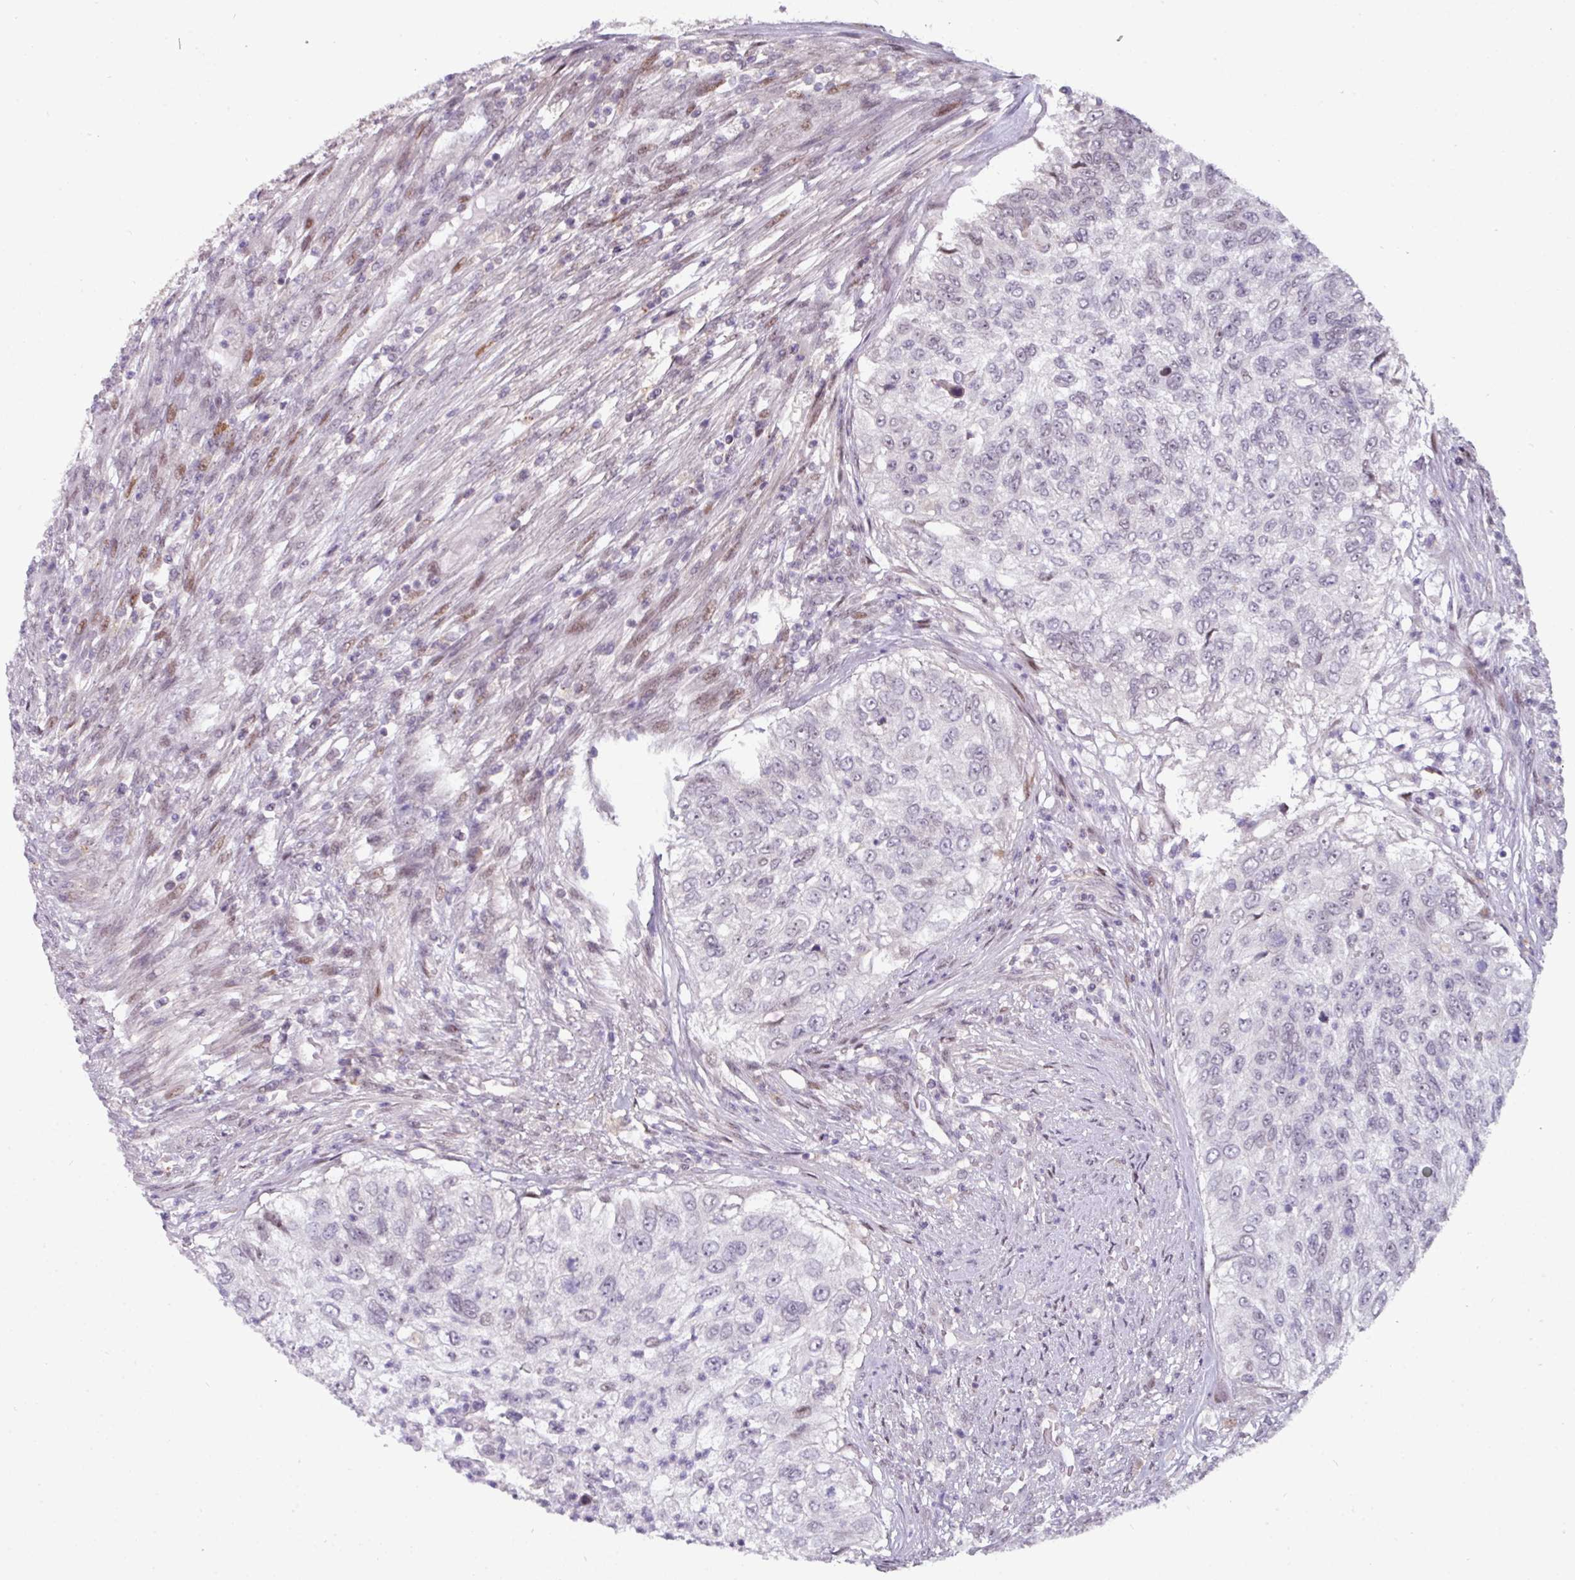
{"staining": {"intensity": "negative", "quantity": "none", "location": "none"}, "tissue": "urothelial cancer", "cell_type": "Tumor cells", "image_type": "cancer", "snomed": [{"axis": "morphology", "description": "Urothelial carcinoma, High grade"}, {"axis": "topography", "description": "Urinary bladder"}], "caption": "IHC of human urothelial cancer exhibits no staining in tumor cells.", "gene": "SWSAP1", "patient": {"sex": "female", "age": 60}}